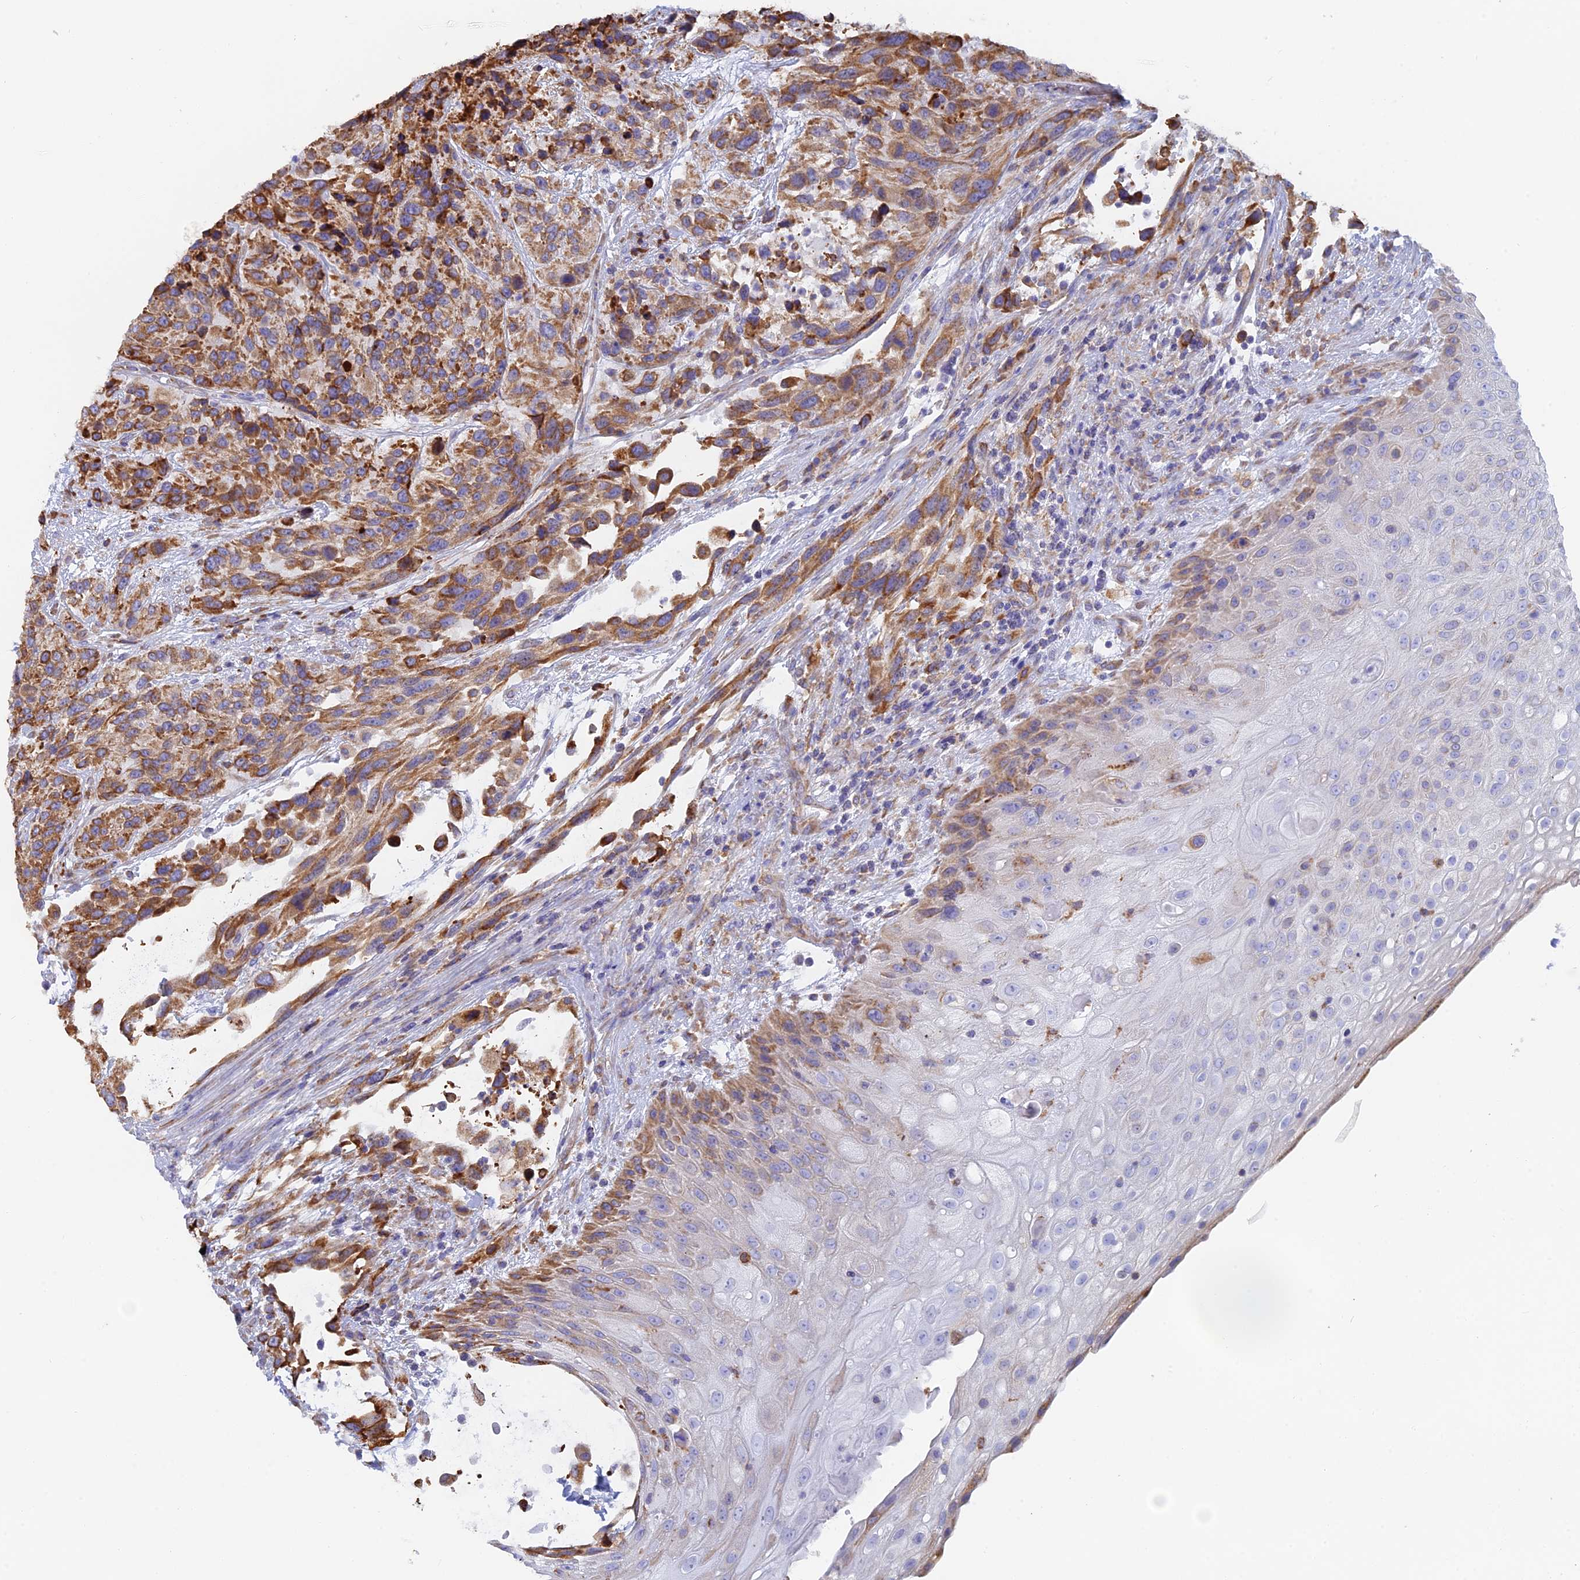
{"staining": {"intensity": "strong", "quantity": "25%-75%", "location": "cytoplasmic/membranous"}, "tissue": "urothelial cancer", "cell_type": "Tumor cells", "image_type": "cancer", "snomed": [{"axis": "morphology", "description": "Urothelial carcinoma, High grade"}, {"axis": "topography", "description": "Urinary bladder"}], "caption": "Protein expression by IHC reveals strong cytoplasmic/membranous expression in approximately 25%-75% of tumor cells in urothelial cancer. (Stains: DAB (3,3'-diaminobenzidine) in brown, nuclei in blue, Microscopy: brightfield microscopy at high magnification).", "gene": "WDR35", "patient": {"sex": "female", "age": 70}}